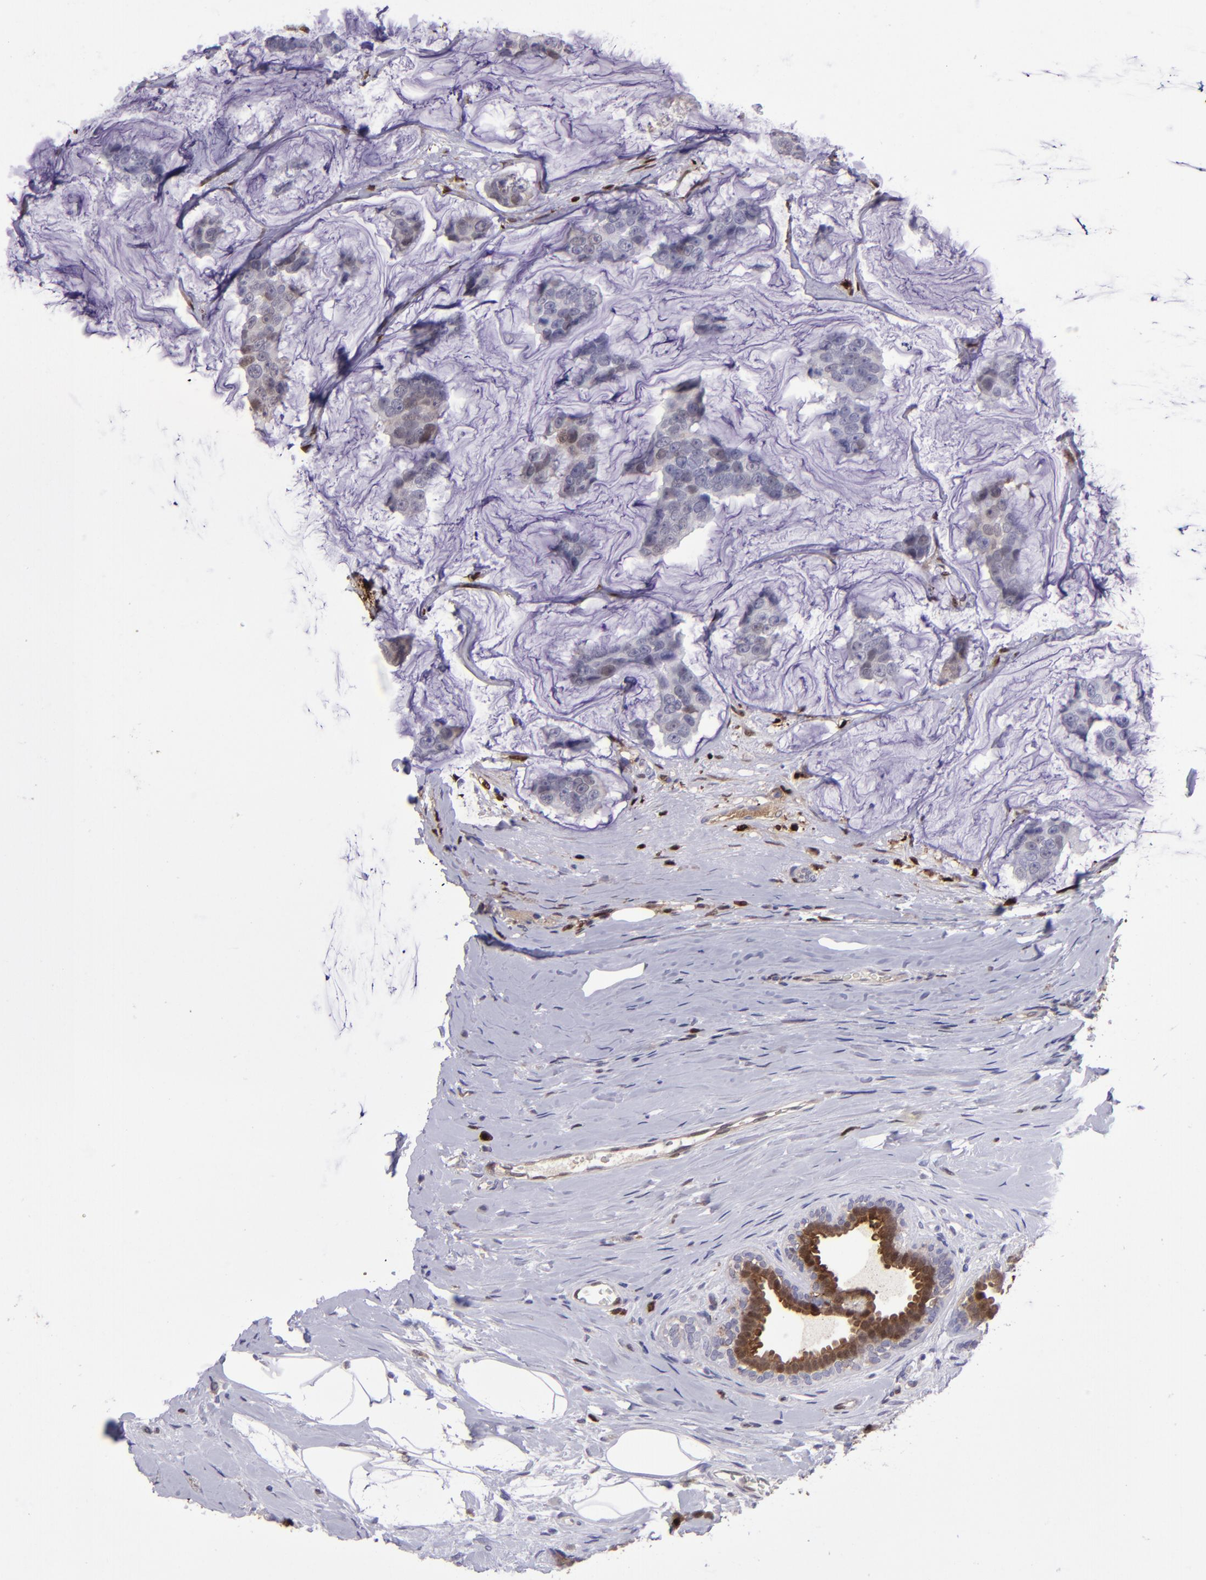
{"staining": {"intensity": "weak", "quantity": "<25%", "location": "cytoplasmic/membranous,nuclear"}, "tissue": "breast cancer", "cell_type": "Tumor cells", "image_type": "cancer", "snomed": [{"axis": "morphology", "description": "Normal tissue, NOS"}, {"axis": "morphology", "description": "Duct carcinoma"}, {"axis": "topography", "description": "Breast"}], "caption": "The histopathology image reveals no staining of tumor cells in invasive ductal carcinoma (breast).", "gene": "TYMP", "patient": {"sex": "female", "age": 50}}